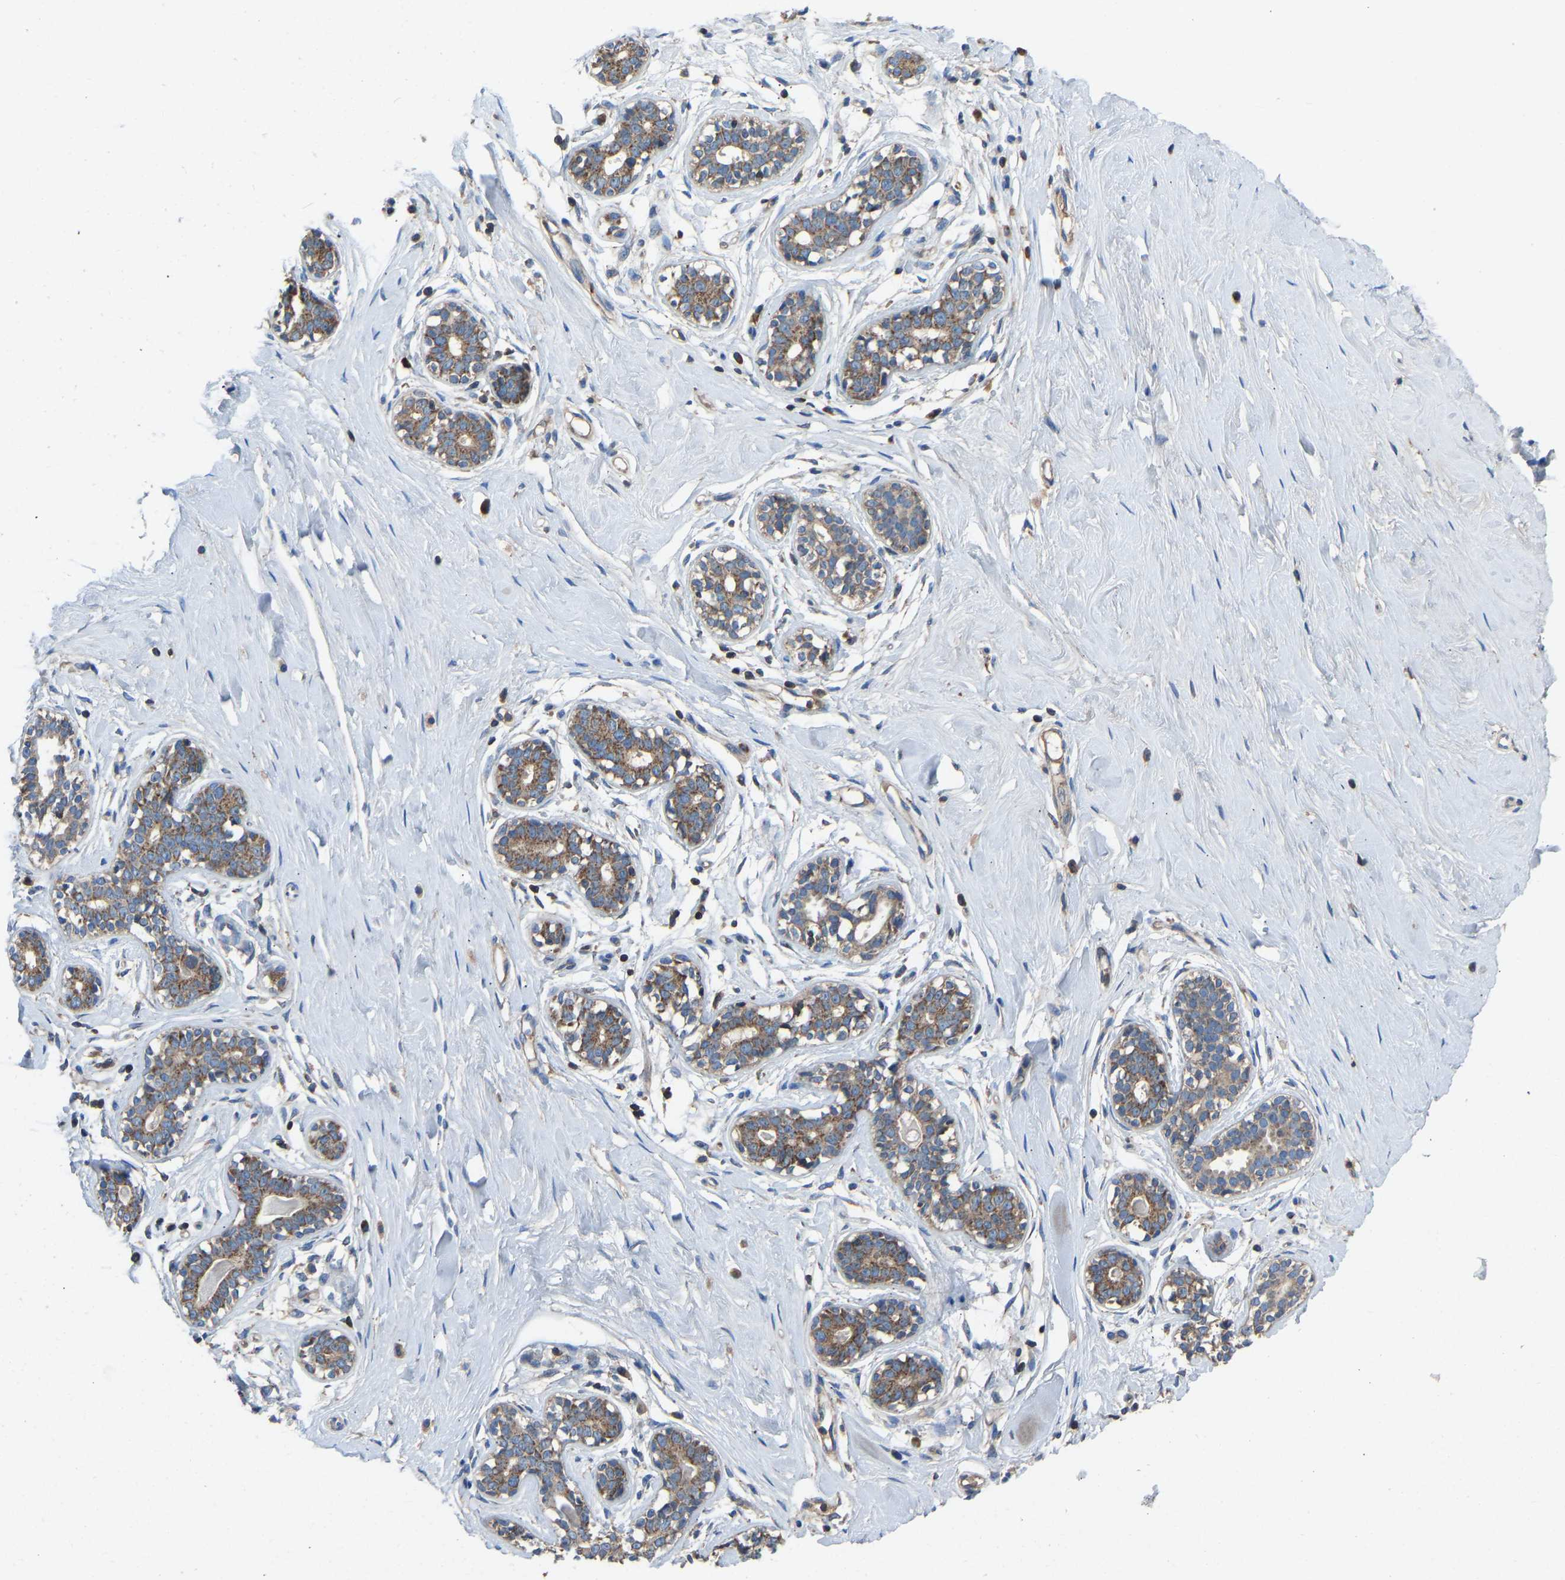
{"staining": {"intensity": "negative", "quantity": "none", "location": "none"}, "tissue": "breast", "cell_type": "Adipocytes", "image_type": "normal", "snomed": [{"axis": "morphology", "description": "Normal tissue, NOS"}, {"axis": "topography", "description": "Breast"}], "caption": "Breast stained for a protein using IHC displays no expression adipocytes.", "gene": "GRK6", "patient": {"sex": "female", "age": 23}}